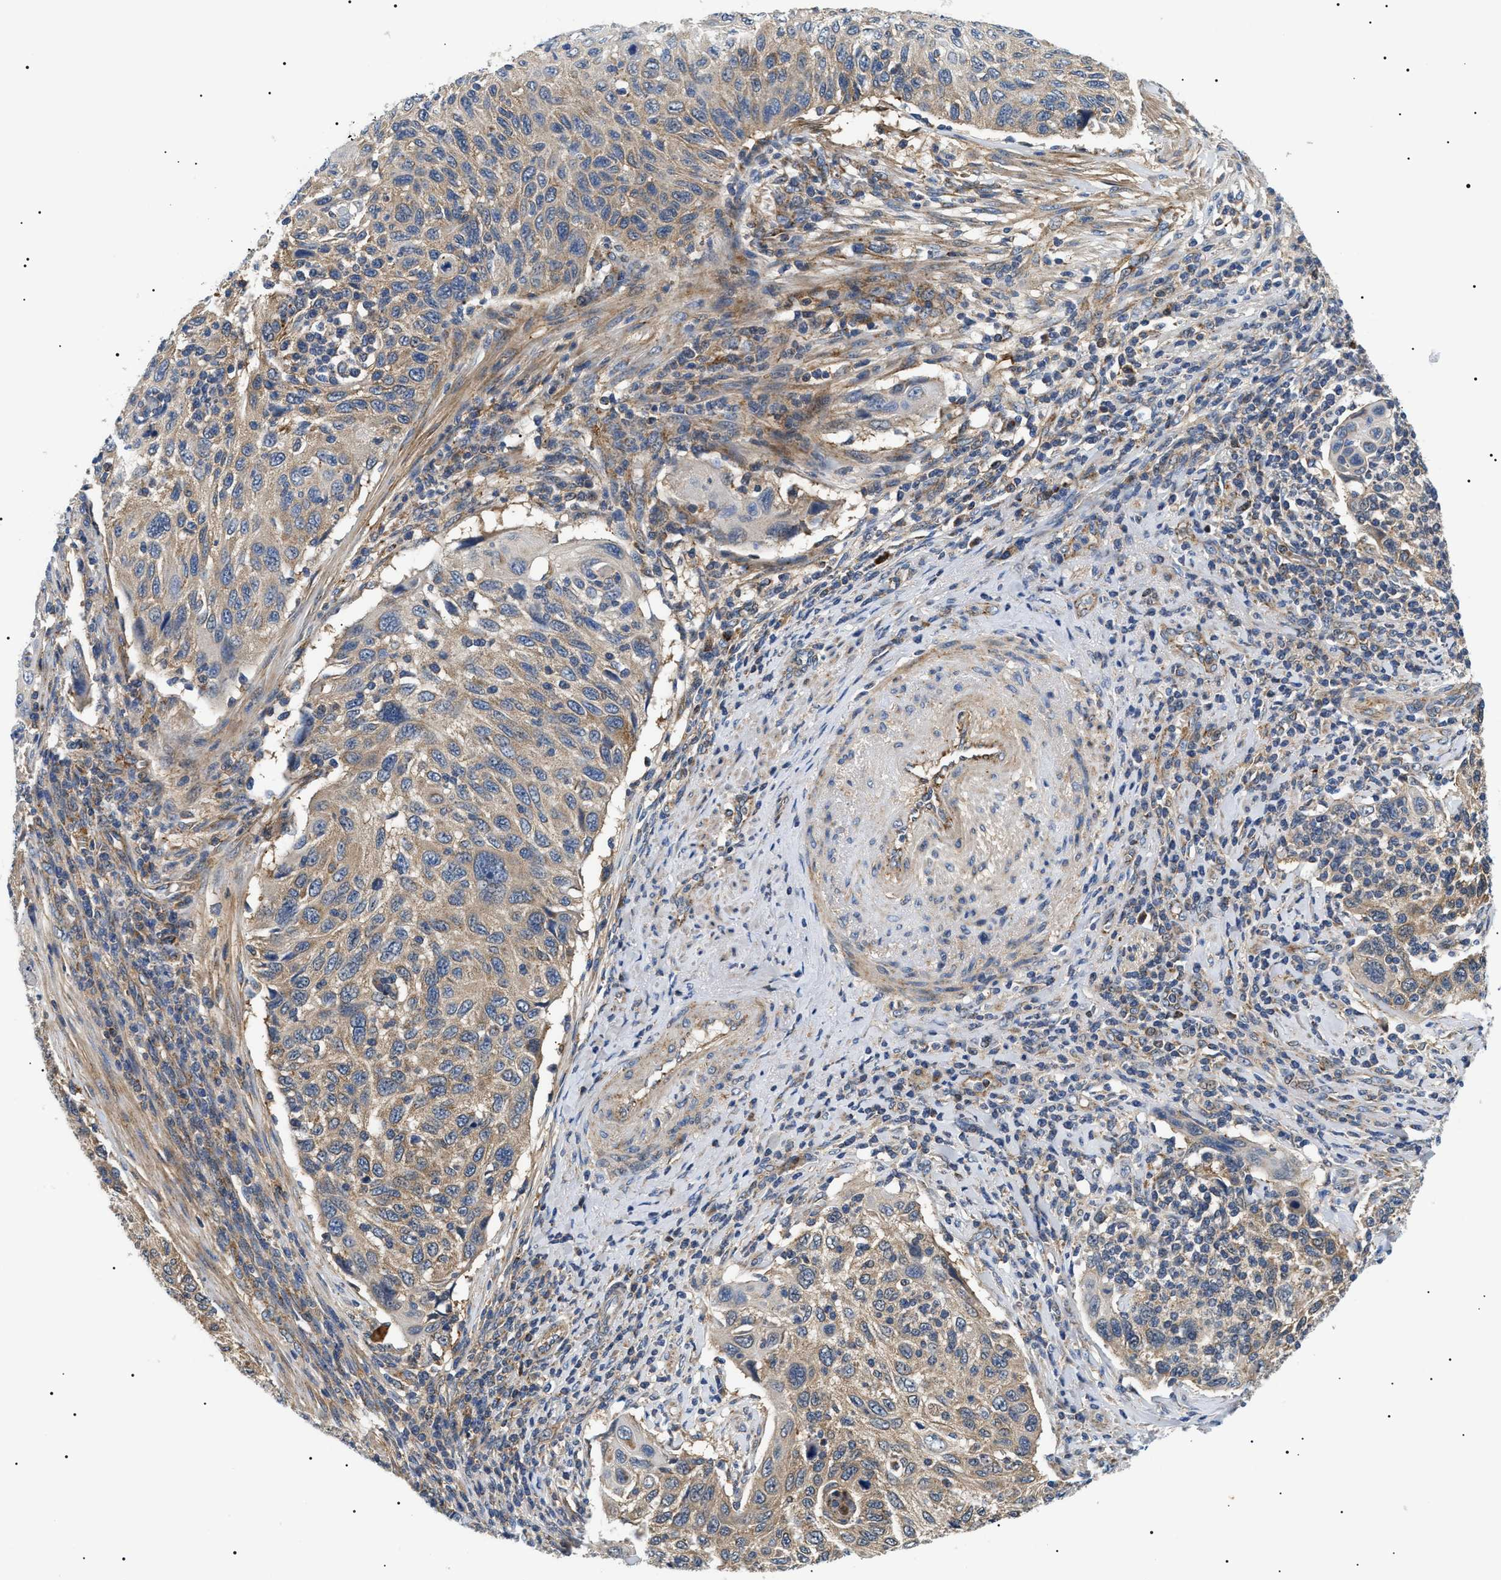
{"staining": {"intensity": "weak", "quantity": ">75%", "location": "cytoplasmic/membranous"}, "tissue": "cervical cancer", "cell_type": "Tumor cells", "image_type": "cancer", "snomed": [{"axis": "morphology", "description": "Squamous cell carcinoma, NOS"}, {"axis": "topography", "description": "Cervix"}], "caption": "The photomicrograph exhibits staining of cervical squamous cell carcinoma, revealing weak cytoplasmic/membranous protein expression (brown color) within tumor cells. The protein is stained brown, and the nuclei are stained in blue (DAB (3,3'-diaminobenzidine) IHC with brightfield microscopy, high magnification).", "gene": "OXSM", "patient": {"sex": "female", "age": 70}}